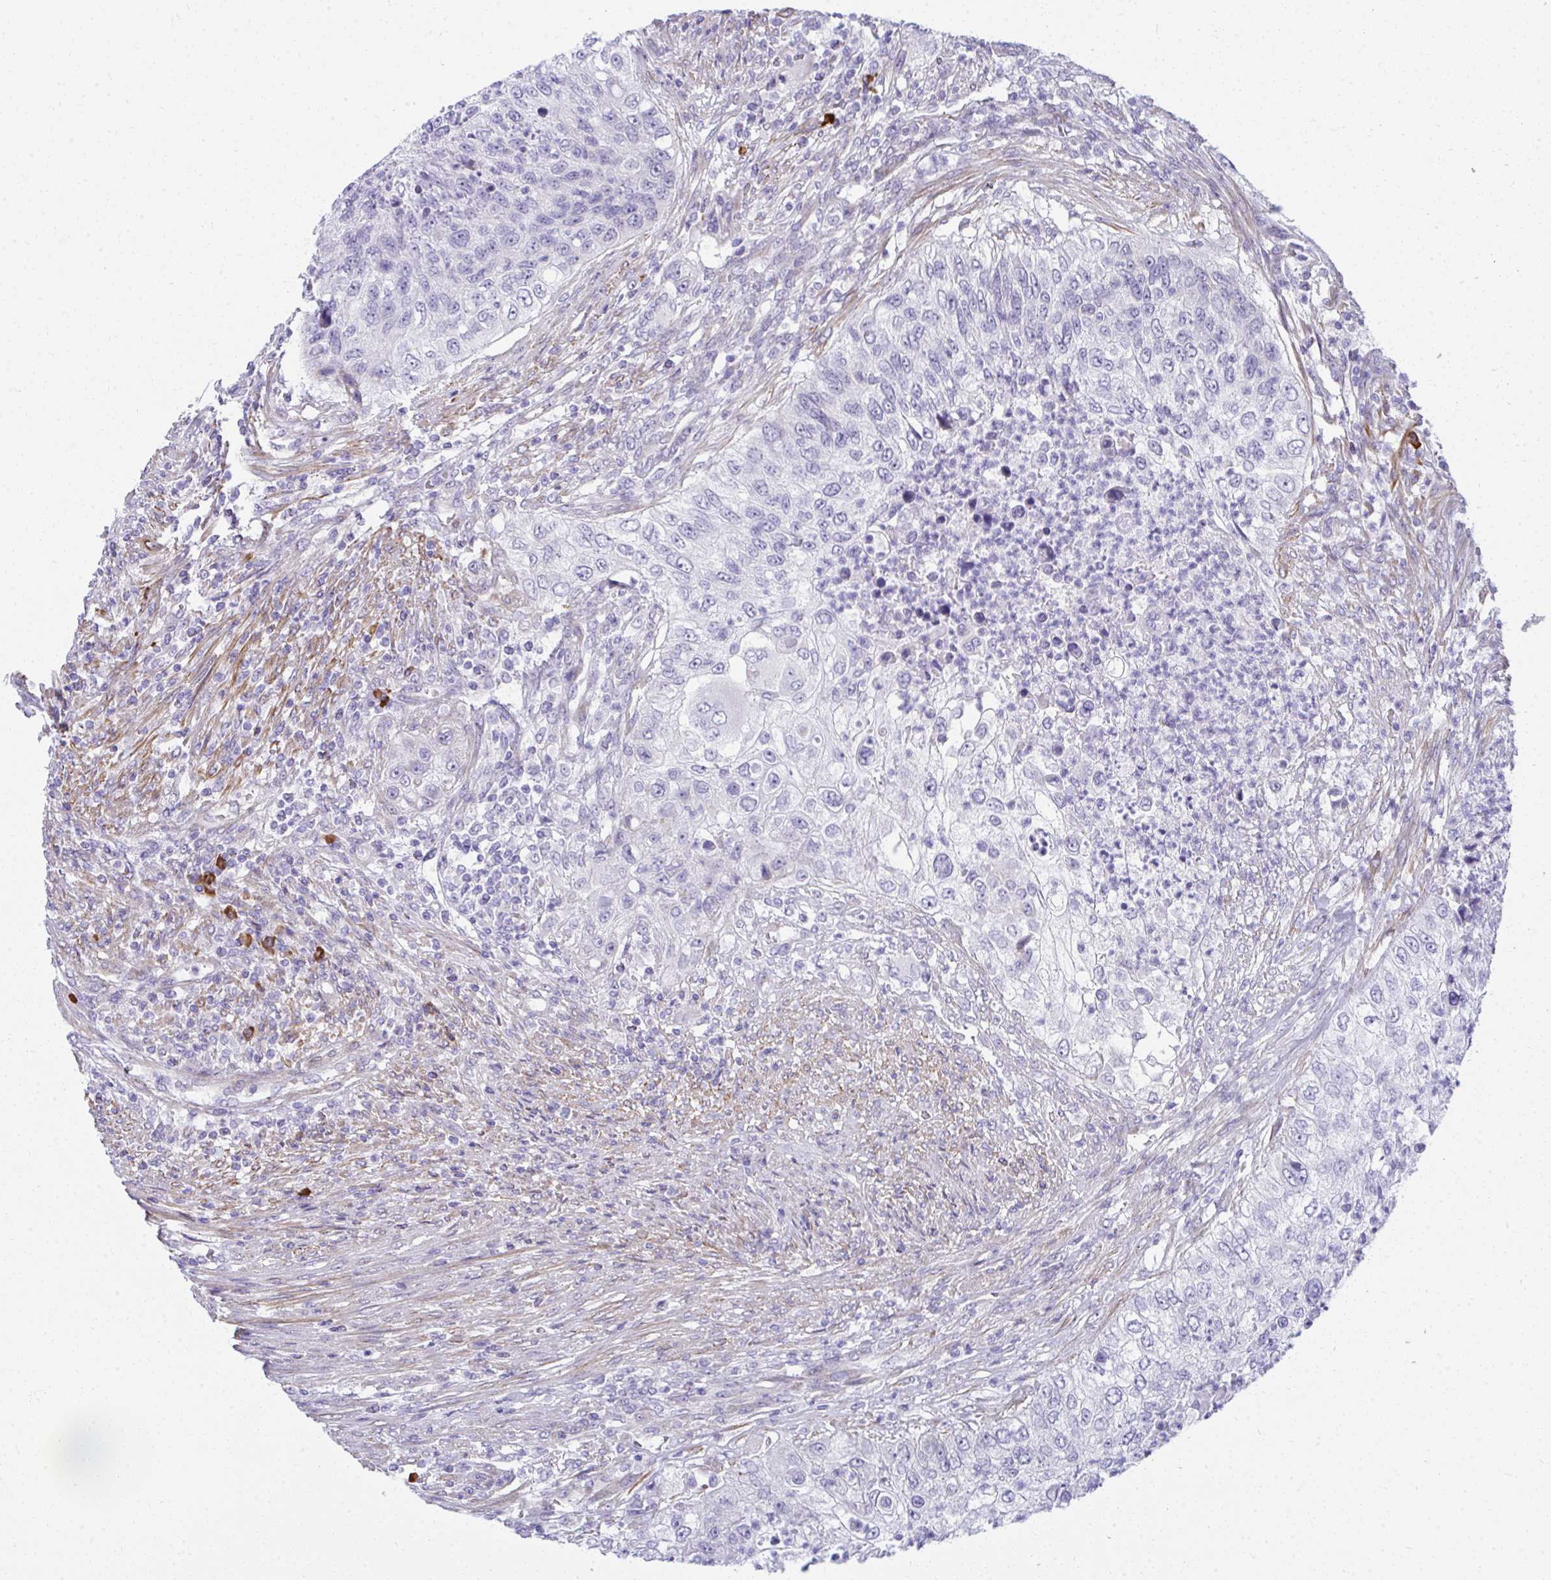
{"staining": {"intensity": "negative", "quantity": "none", "location": "none"}, "tissue": "urothelial cancer", "cell_type": "Tumor cells", "image_type": "cancer", "snomed": [{"axis": "morphology", "description": "Urothelial carcinoma, High grade"}, {"axis": "topography", "description": "Urinary bladder"}], "caption": "Tumor cells are negative for brown protein staining in urothelial cancer.", "gene": "PUS7L", "patient": {"sex": "female", "age": 60}}